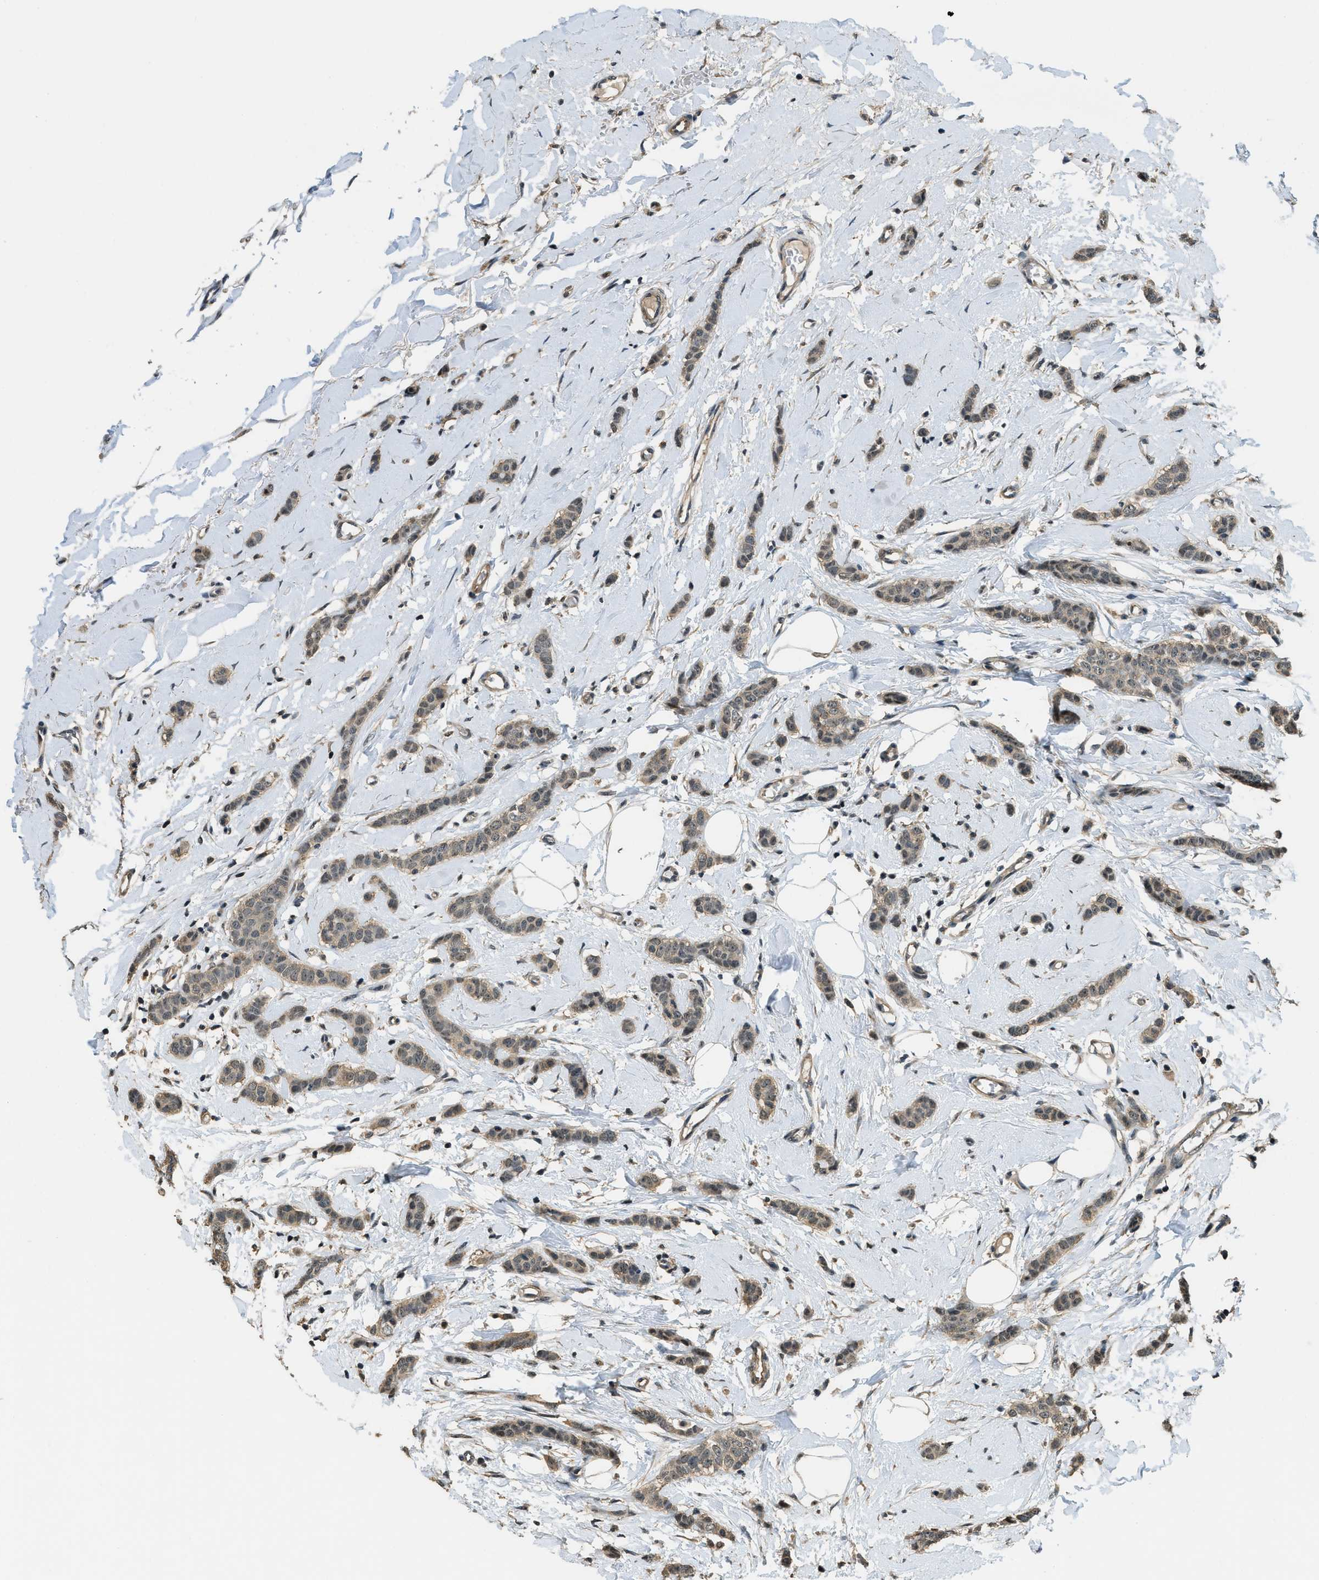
{"staining": {"intensity": "weak", "quantity": ">75%", "location": "cytoplasmic/membranous"}, "tissue": "breast cancer", "cell_type": "Tumor cells", "image_type": "cancer", "snomed": [{"axis": "morphology", "description": "Lobular carcinoma"}, {"axis": "topography", "description": "Skin"}, {"axis": "topography", "description": "Breast"}], "caption": "Immunohistochemistry (DAB) staining of lobular carcinoma (breast) reveals weak cytoplasmic/membranous protein positivity in about >75% of tumor cells. Using DAB (brown) and hematoxylin (blue) stains, captured at high magnification using brightfield microscopy.", "gene": "MED21", "patient": {"sex": "female", "age": 46}}